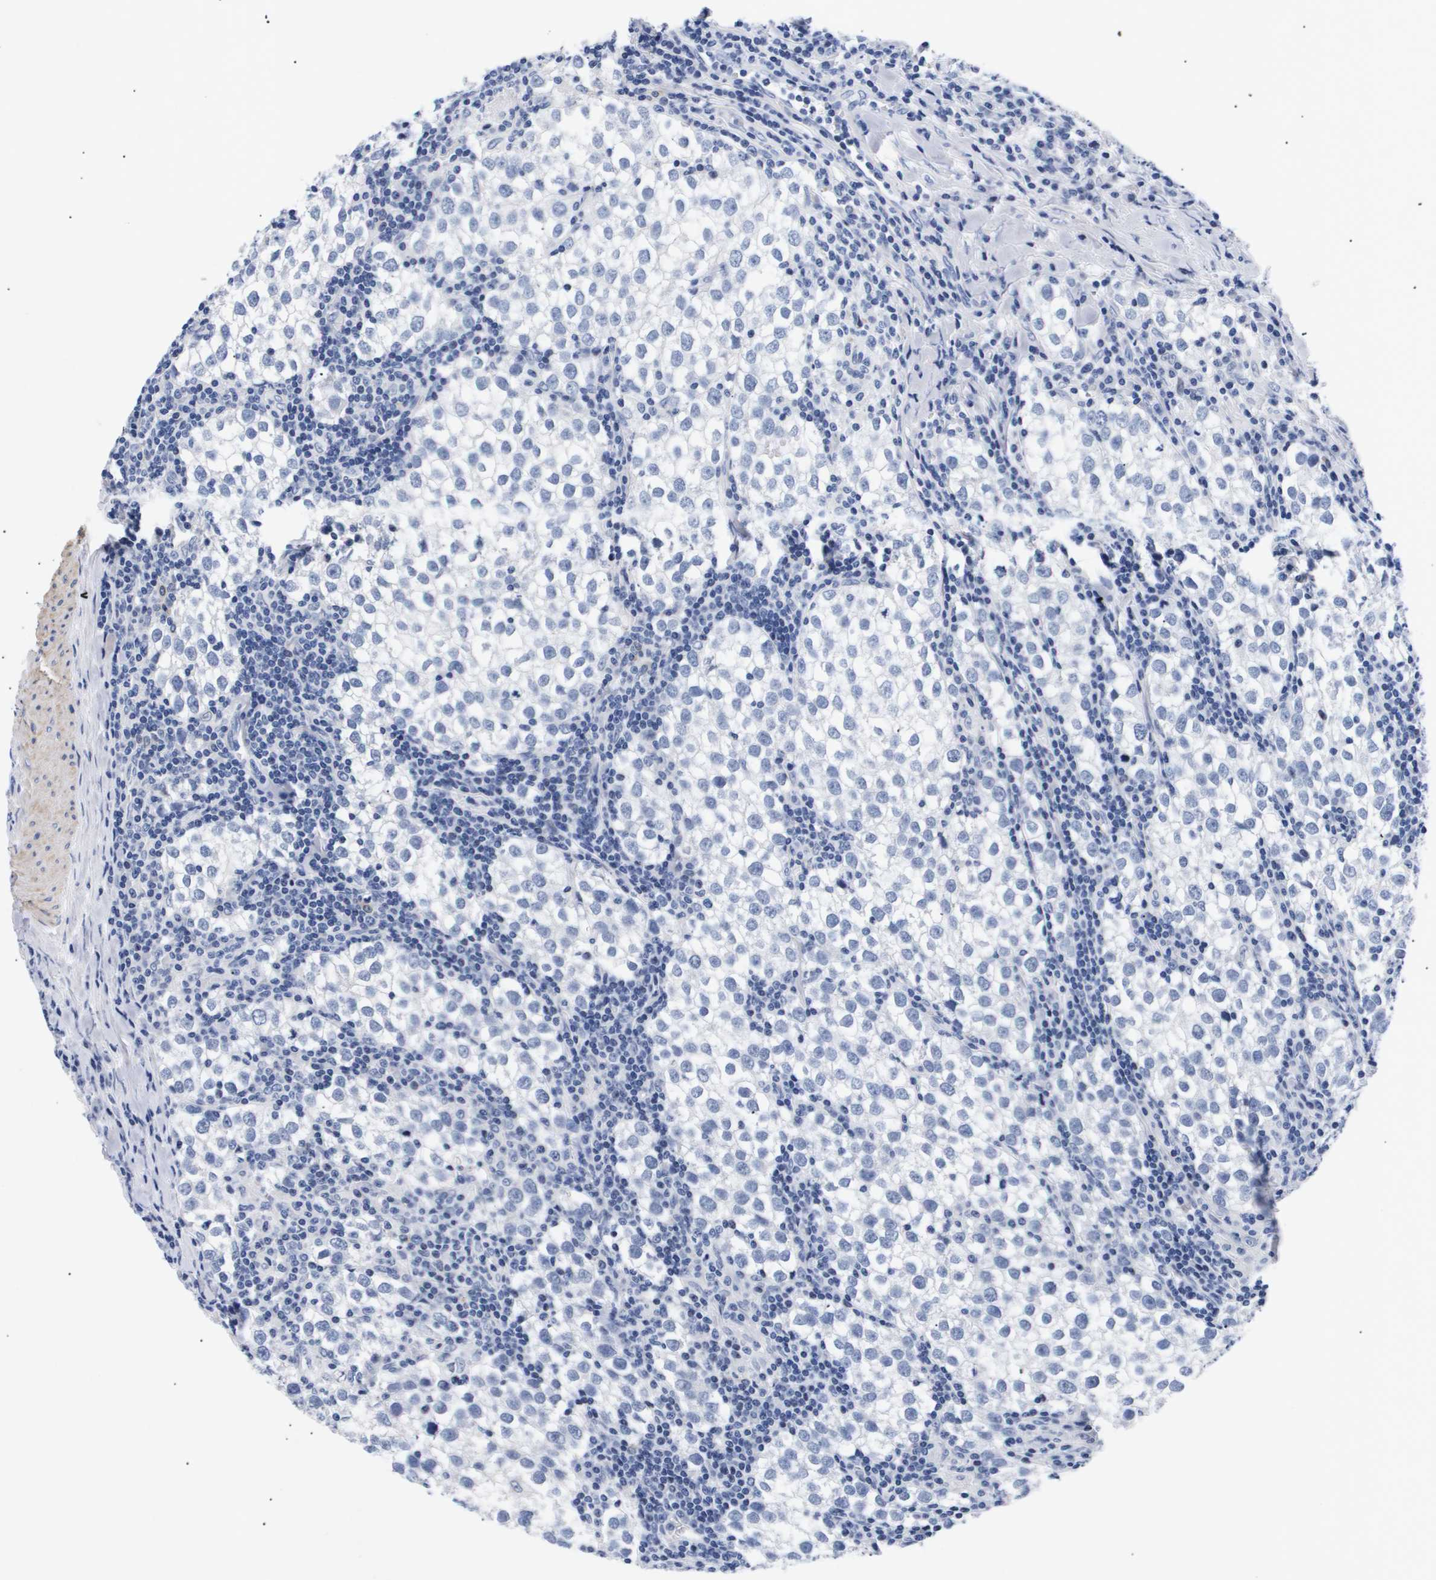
{"staining": {"intensity": "negative", "quantity": "none", "location": "none"}, "tissue": "testis cancer", "cell_type": "Tumor cells", "image_type": "cancer", "snomed": [{"axis": "morphology", "description": "Seminoma, NOS"}, {"axis": "morphology", "description": "Carcinoma, Embryonal, NOS"}, {"axis": "topography", "description": "Testis"}], "caption": "Testis cancer was stained to show a protein in brown. There is no significant expression in tumor cells.", "gene": "SHD", "patient": {"sex": "male", "age": 36}}